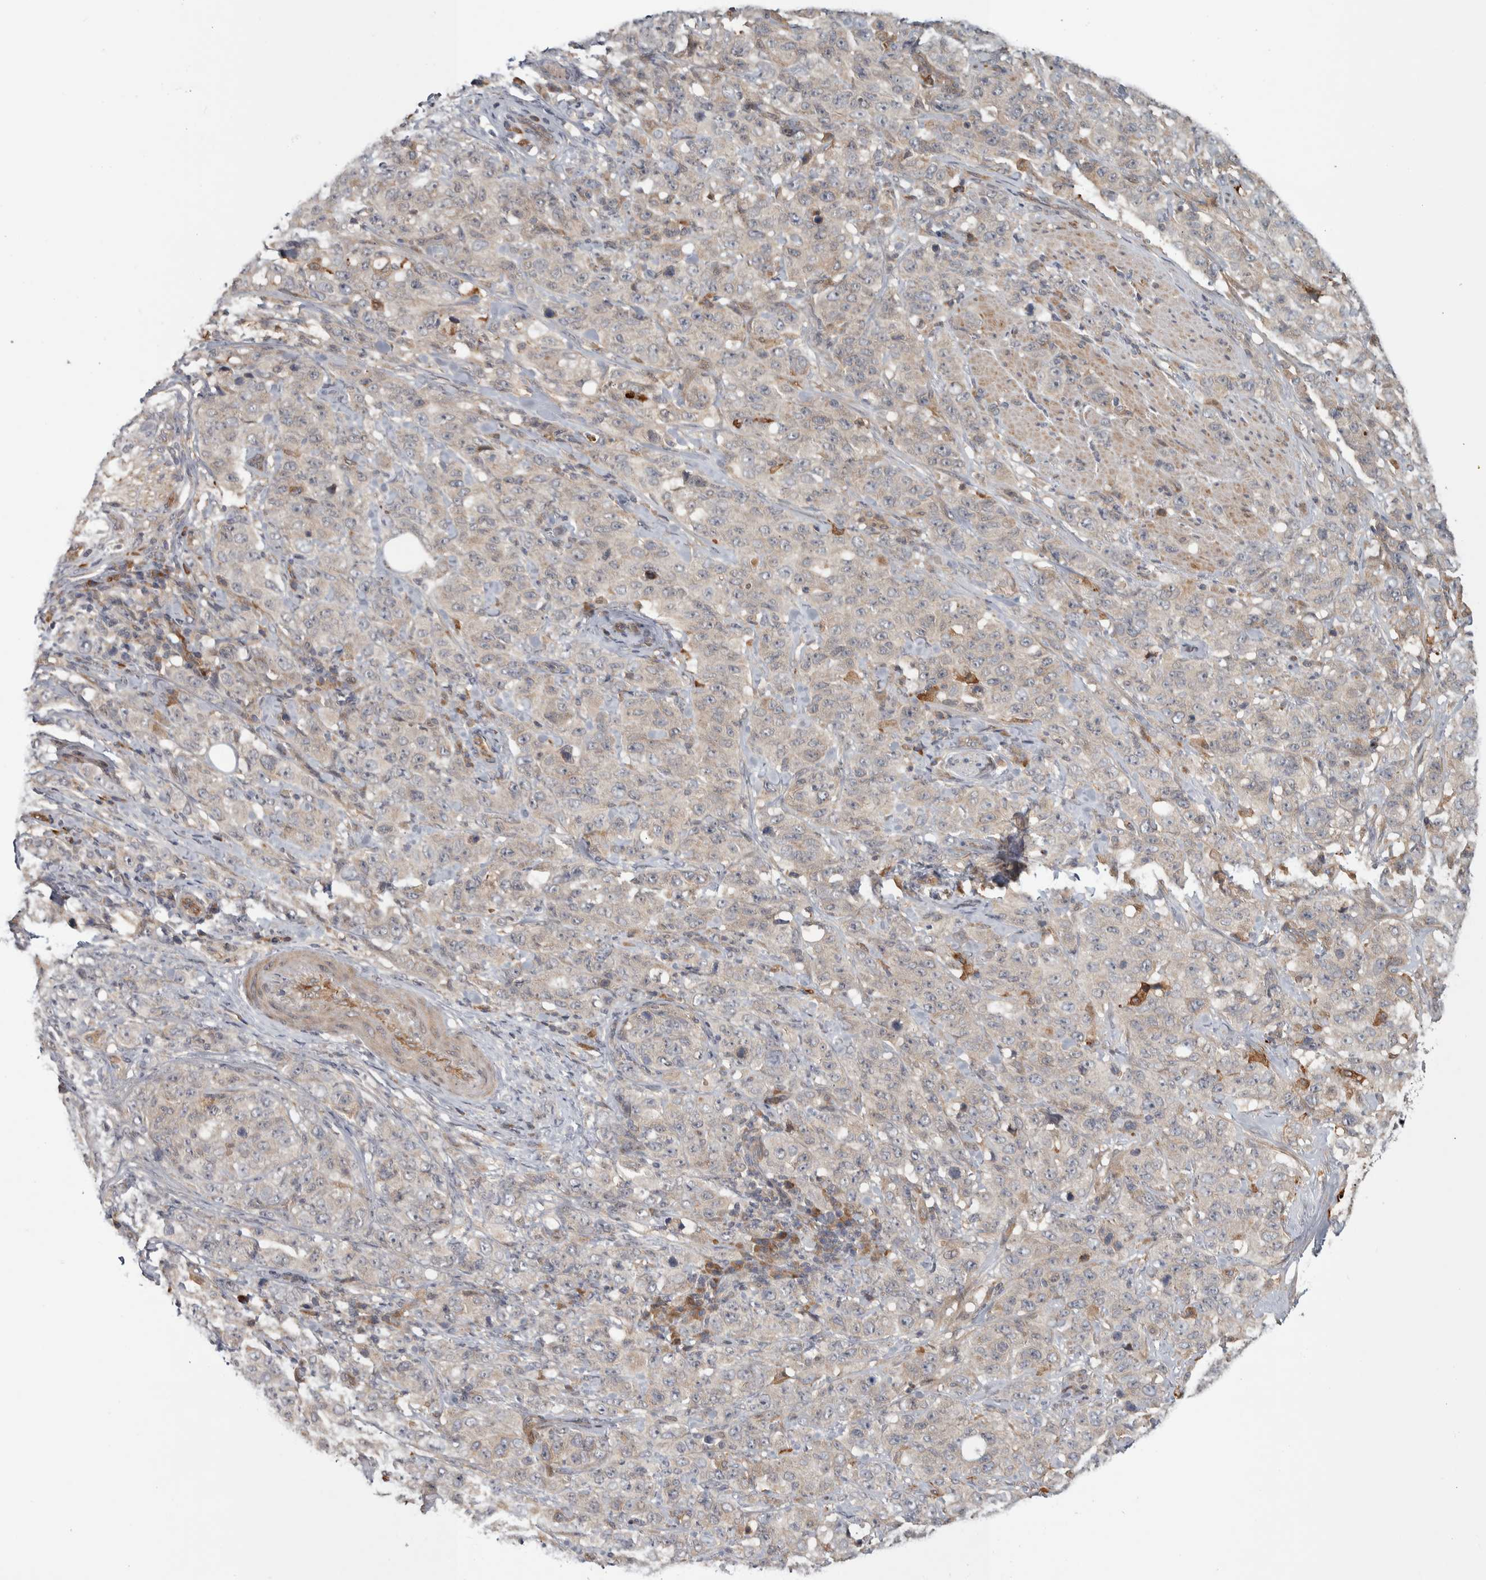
{"staining": {"intensity": "negative", "quantity": "none", "location": "none"}, "tissue": "stomach cancer", "cell_type": "Tumor cells", "image_type": "cancer", "snomed": [{"axis": "morphology", "description": "Adenocarcinoma, NOS"}, {"axis": "topography", "description": "Stomach"}], "caption": "Immunohistochemistry (IHC) of stomach cancer displays no positivity in tumor cells.", "gene": "TBC1D31", "patient": {"sex": "male", "age": 48}}